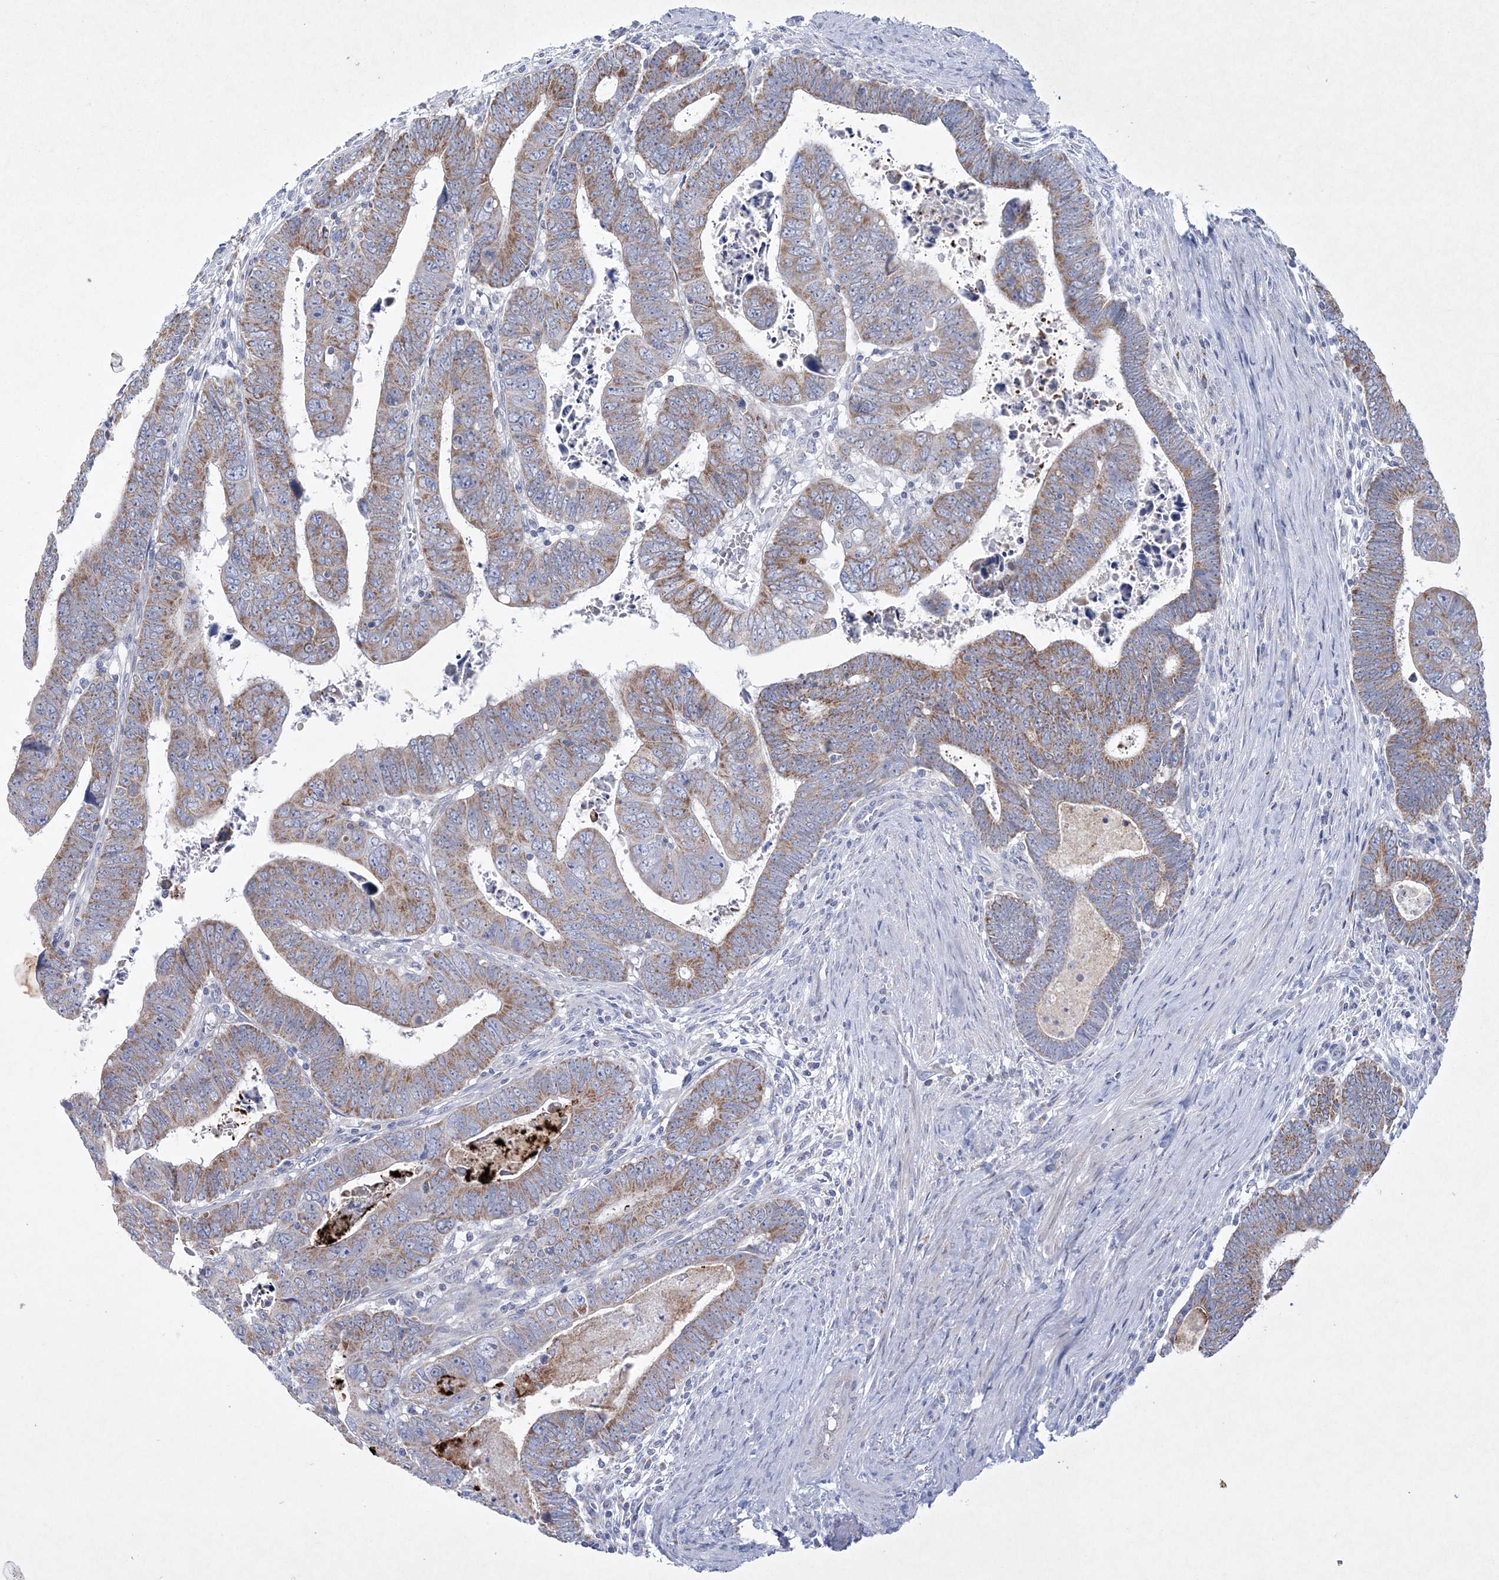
{"staining": {"intensity": "moderate", "quantity": ">75%", "location": "cytoplasmic/membranous"}, "tissue": "colorectal cancer", "cell_type": "Tumor cells", "image_type": "cancer", "snomed": [{"axis": "morphology", "description": "Normal tissue, NOS"}, {"axis": "morphology", "description": "Adenocarcinoma, NOS"}, {"axis": "topography", "description": "Rectum"}], "caption": "Adenocarcinoma (colorectal) was stained to show a protein in brown. There is medium levels of moderate cytoplasmic/membranous expression in approximately >75% of tumor cells.", "gene": "CES4A", "patient": {"sex": "female", "age": 65}}